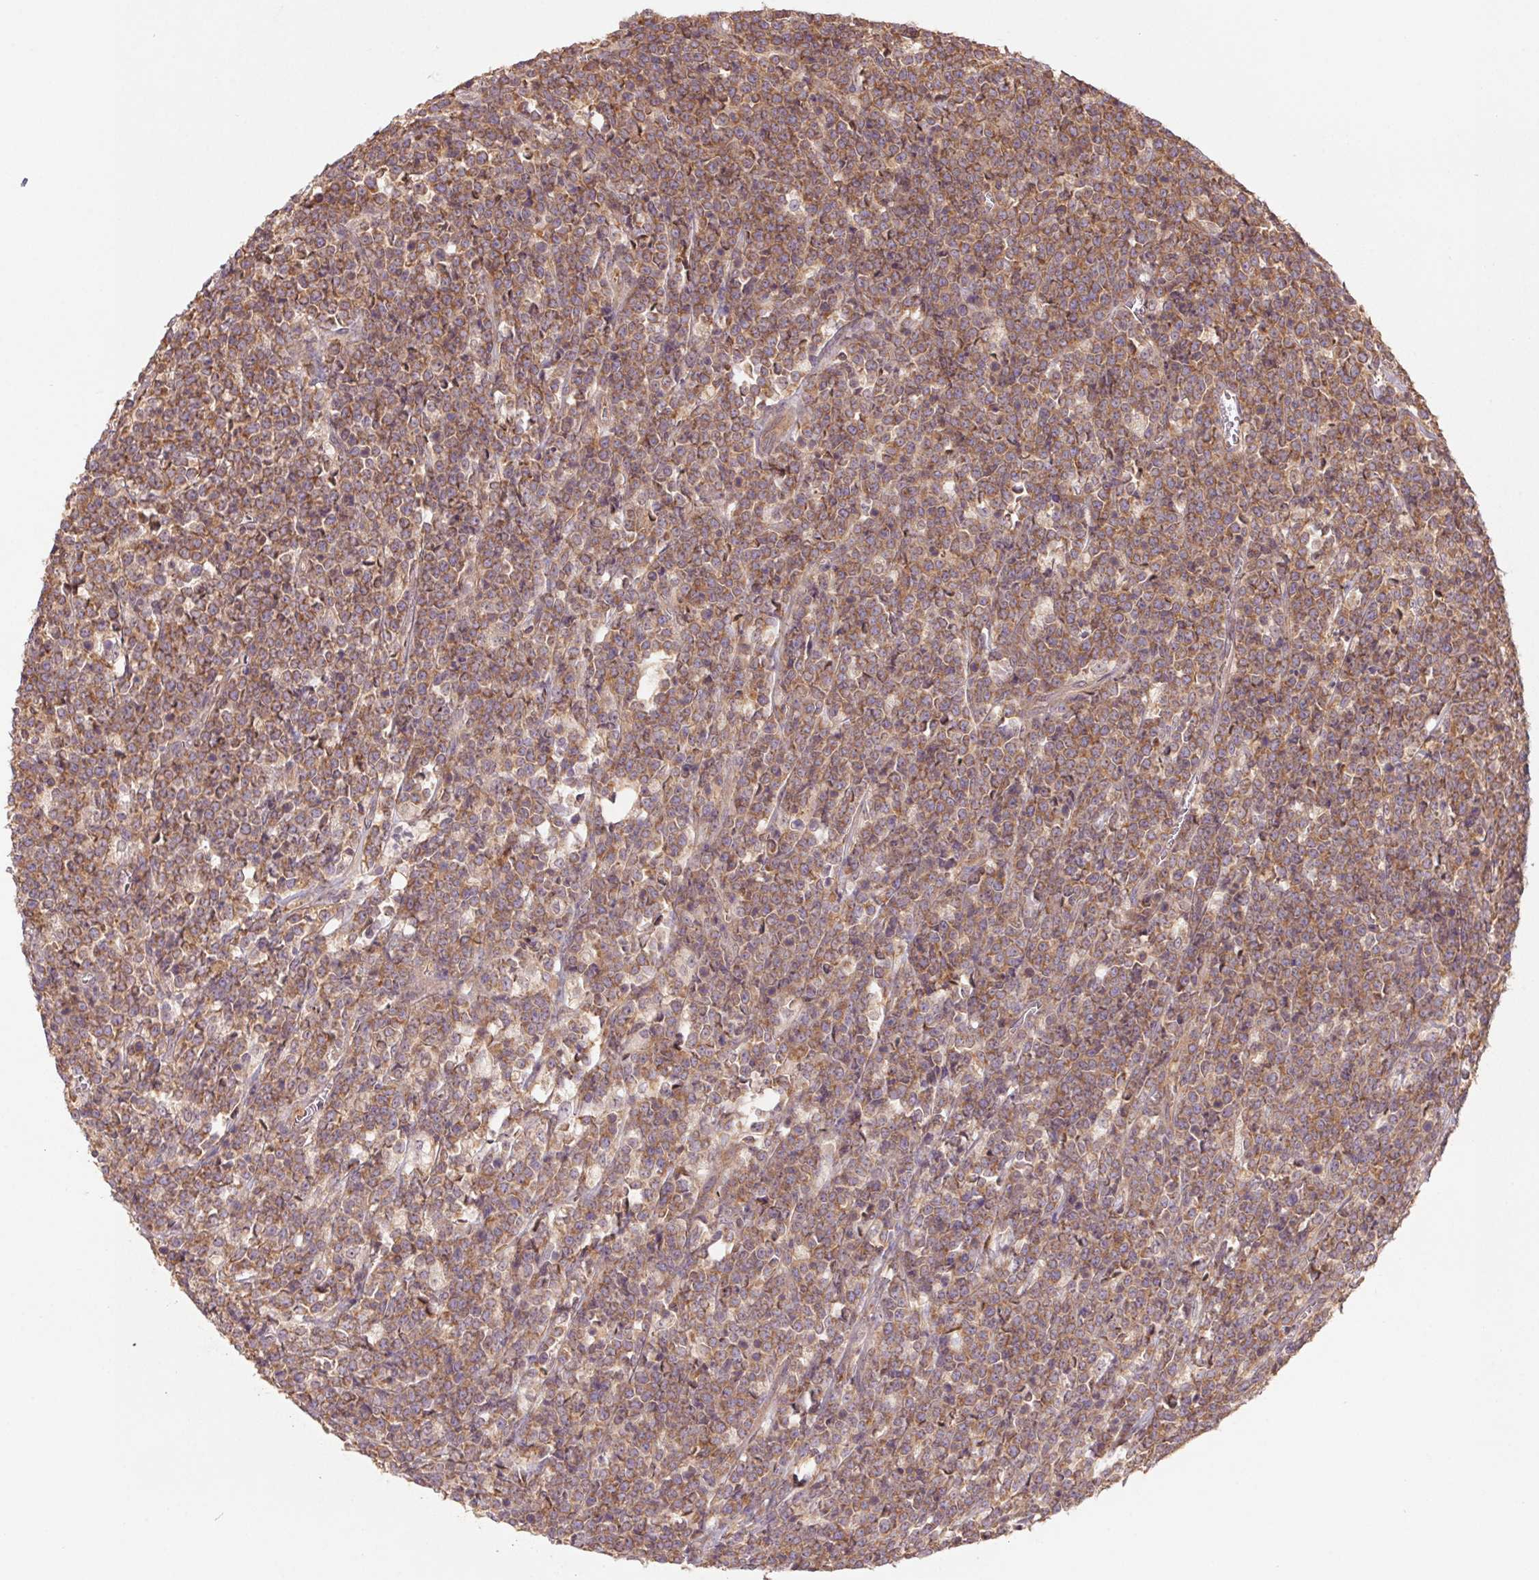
{"staining": {"intensity": "moderate", "quantity": ">75%", "location": "cytoplasmic/membranous"}, "tissue": "lymphoma", "cell_type": "Tumor cells", "image_type": "cancer", "snomed": [{"axis": "morphology", "description": "Malignant lymphoma, non-Hodgkin's type, High grade"}, {"axis": "topography", "description": "Small intestine"}], "caption": "High-grade malignant lymphoma, non-Hodgkin's type tissue displays moderate cytoplasmic/membranous expression in about >75% of tumor cells", "gene": "TUBA3D", "patient": {"sex": "female", "age": 56}}